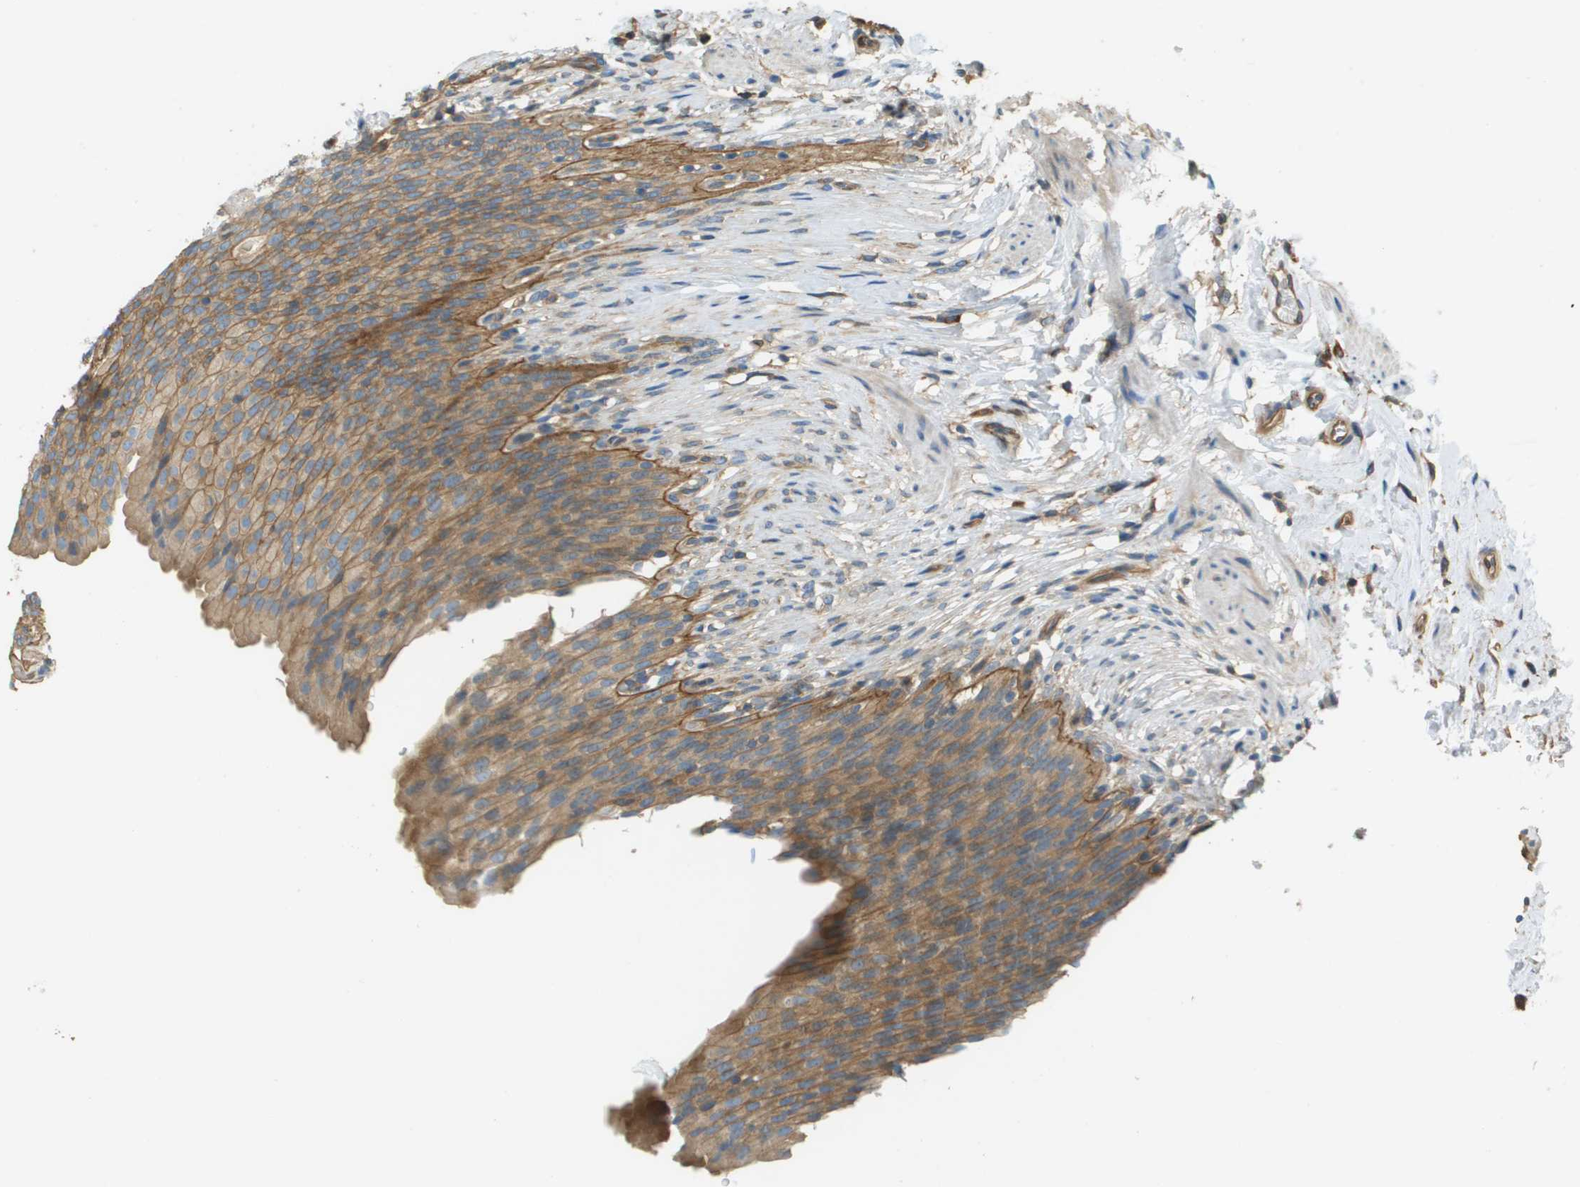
{"staining": {"intensity": "moderate", "quantity": ">75%", "location": "cytoplasmic/membranous"}, "tissue": "urinary bladder", "cell_type": "Urothelial cells", "image_type": "normal", "snomed": [{"axis": "morphology", "description": "Normal tissue, NOS"}, {"axis": "topography", "description": "Urinary bladder"}], "caption": "This is a photomicrograph of immunohistochemistry staining of normal urinary bladder, which shows moderate staining in the cytoplasmic/membranous of urothelial cells.", "gene": "DNAJB11", "patient": {"sex": "female", "age": 79}}